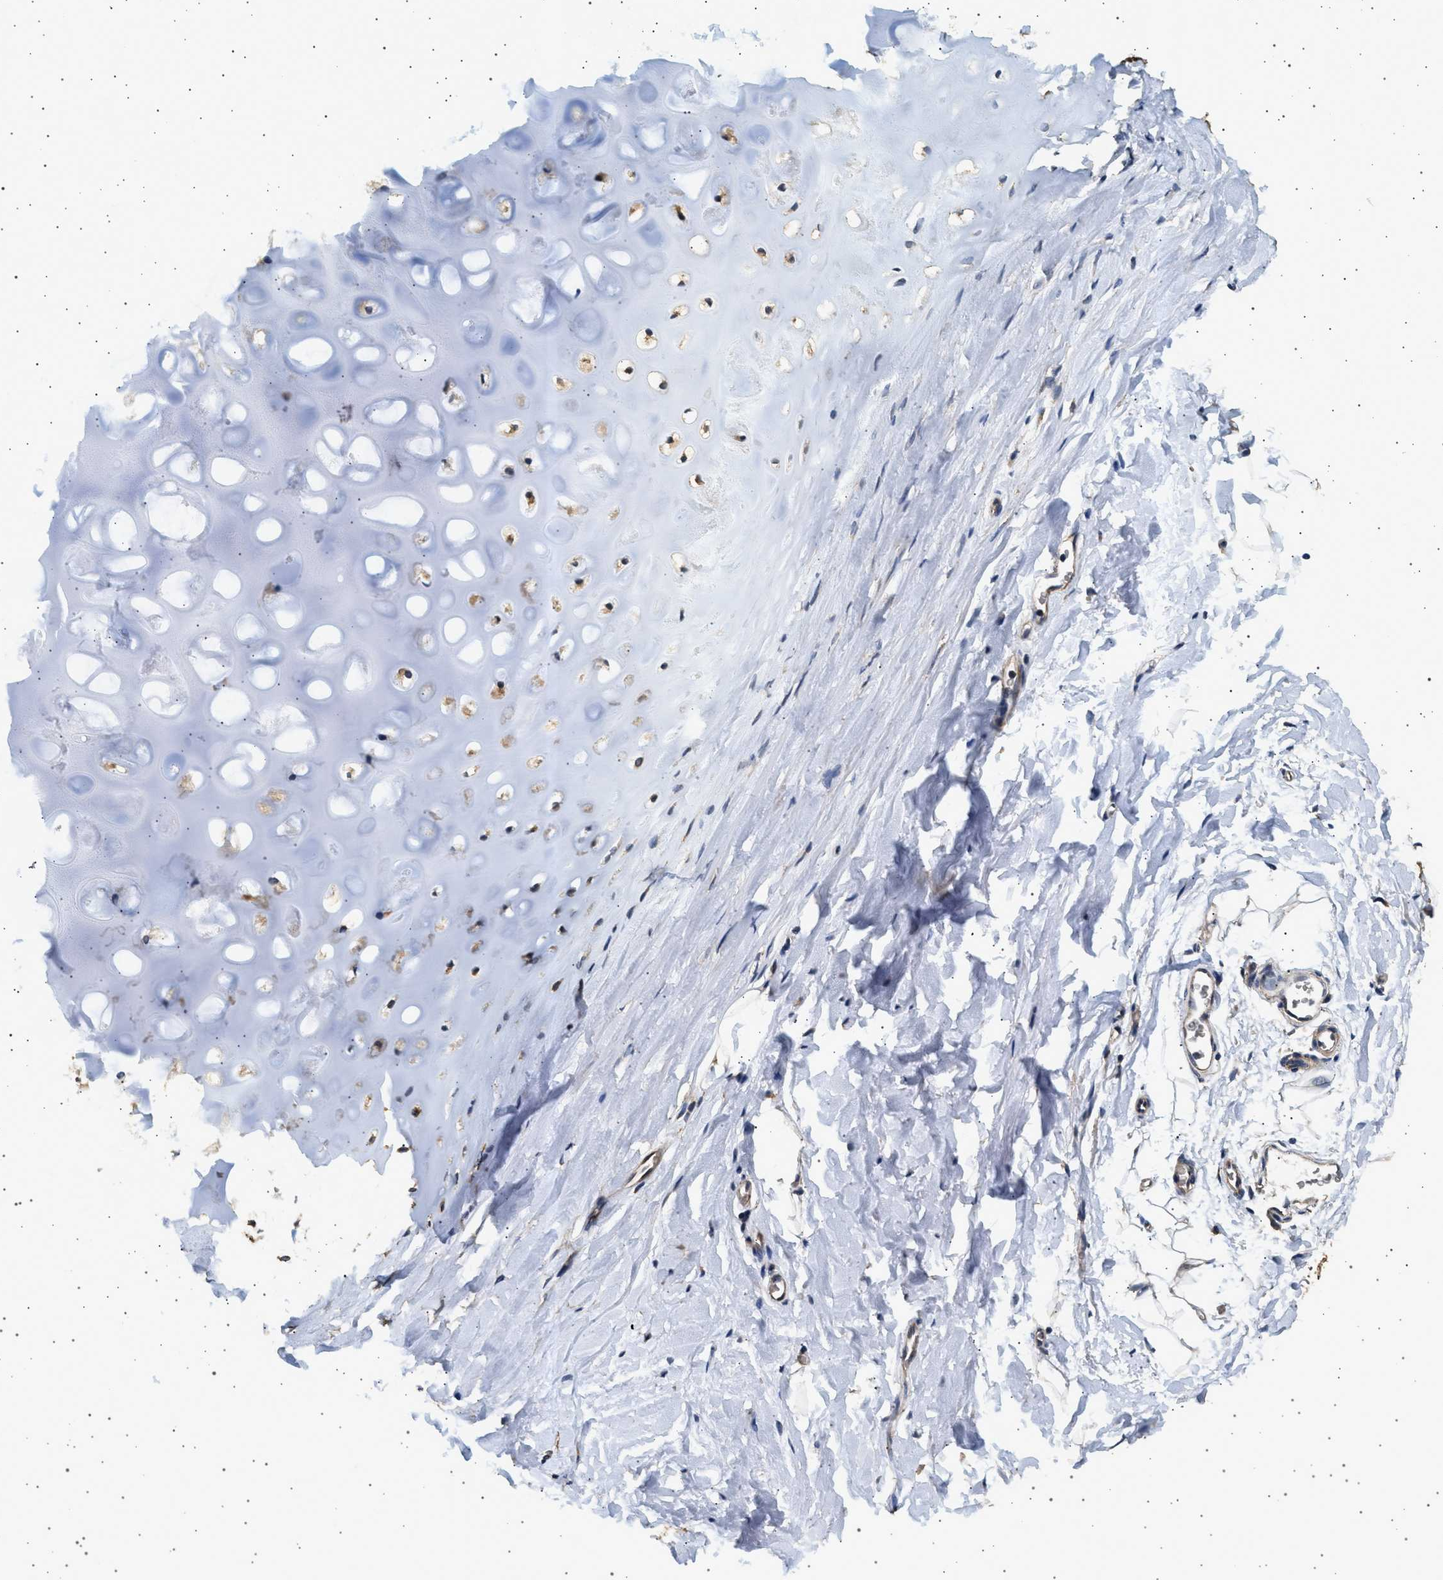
{"staining": {"intensity": "weak", "quantity": "<25%", "location": "cytoplasmic/membranous"}, "tissue": "adipose tissue", "cell_type": "Adipocytes", "image_type": "normal", "snomed": [{"axis": "morphology", "description": "Normal tissue, NOS"}, {"axis": "topography", "description": "Cartilage tissue"}, {"axis": "topography", "description": "Bronchus"}], "caption": "Adipocytes are negative for brown protein staining in unremarkable adipose tissue.", "gene": "KCNA4", "patient": {"sex": "female", "age": 53}}